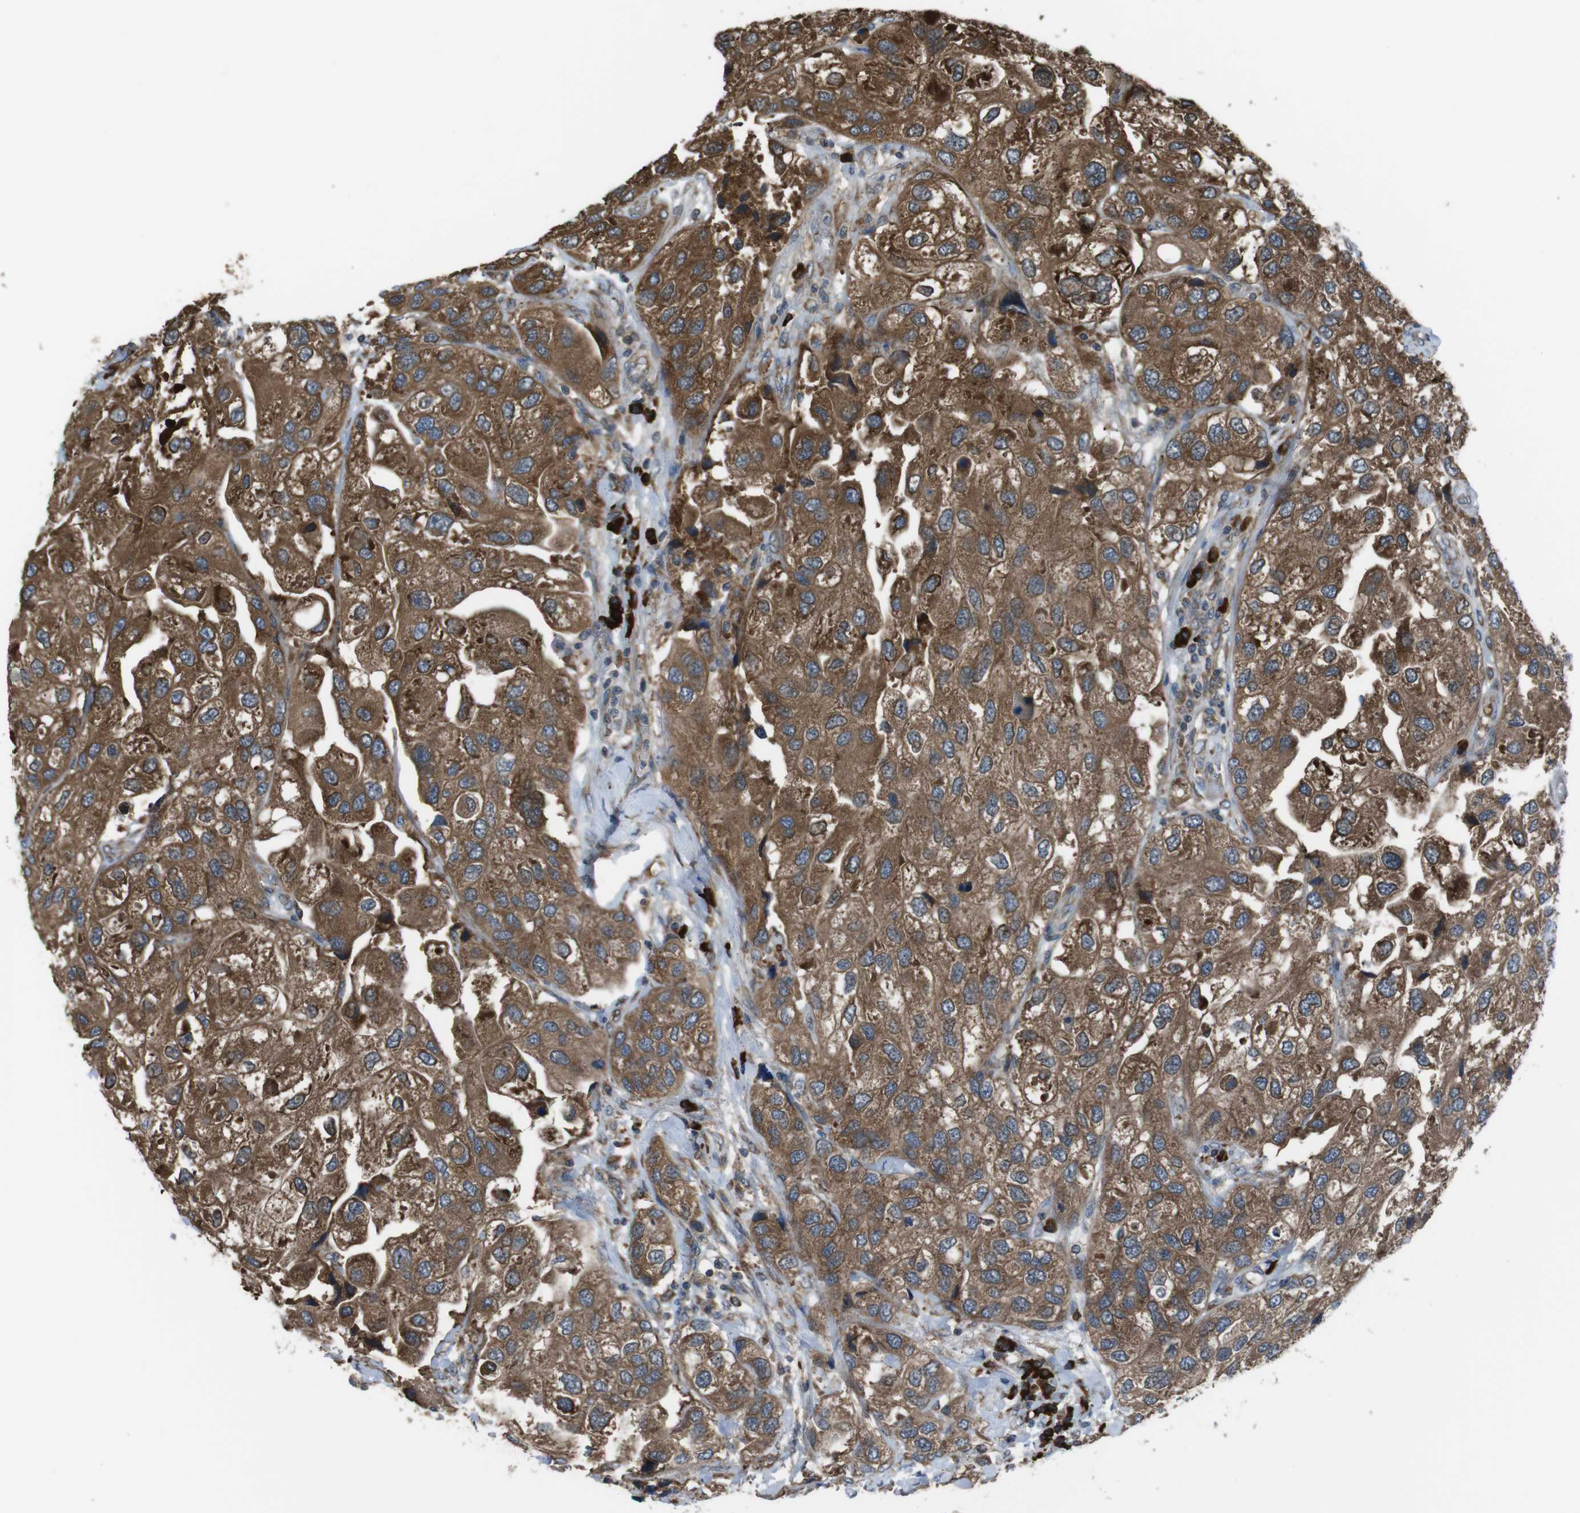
{"staining": {"intensity": "strong", "quantity": ">75%", "location": "cytoplasmic/membranous"}, "tissue": "urothelial cancer", "cell_type": "Tumor cells", "image_type": "cancer", "snomed": [{"axis": "morphology", "description": "Urothelial carcinoma, High grade"}, {"axis": "topography", "description": "Urinary bladder"}], "caption": "IHC of human urothelial cancer demonstrates high levels of strong cytoplasmic/membranous expression in about >75% of tumor cells. (DAB (3,3'-diaminobenzidine) = brown stain, brightfield microscopy at high magnification).", "gene": "SSR3", "patient": {"sex": "female", "age": 64}}